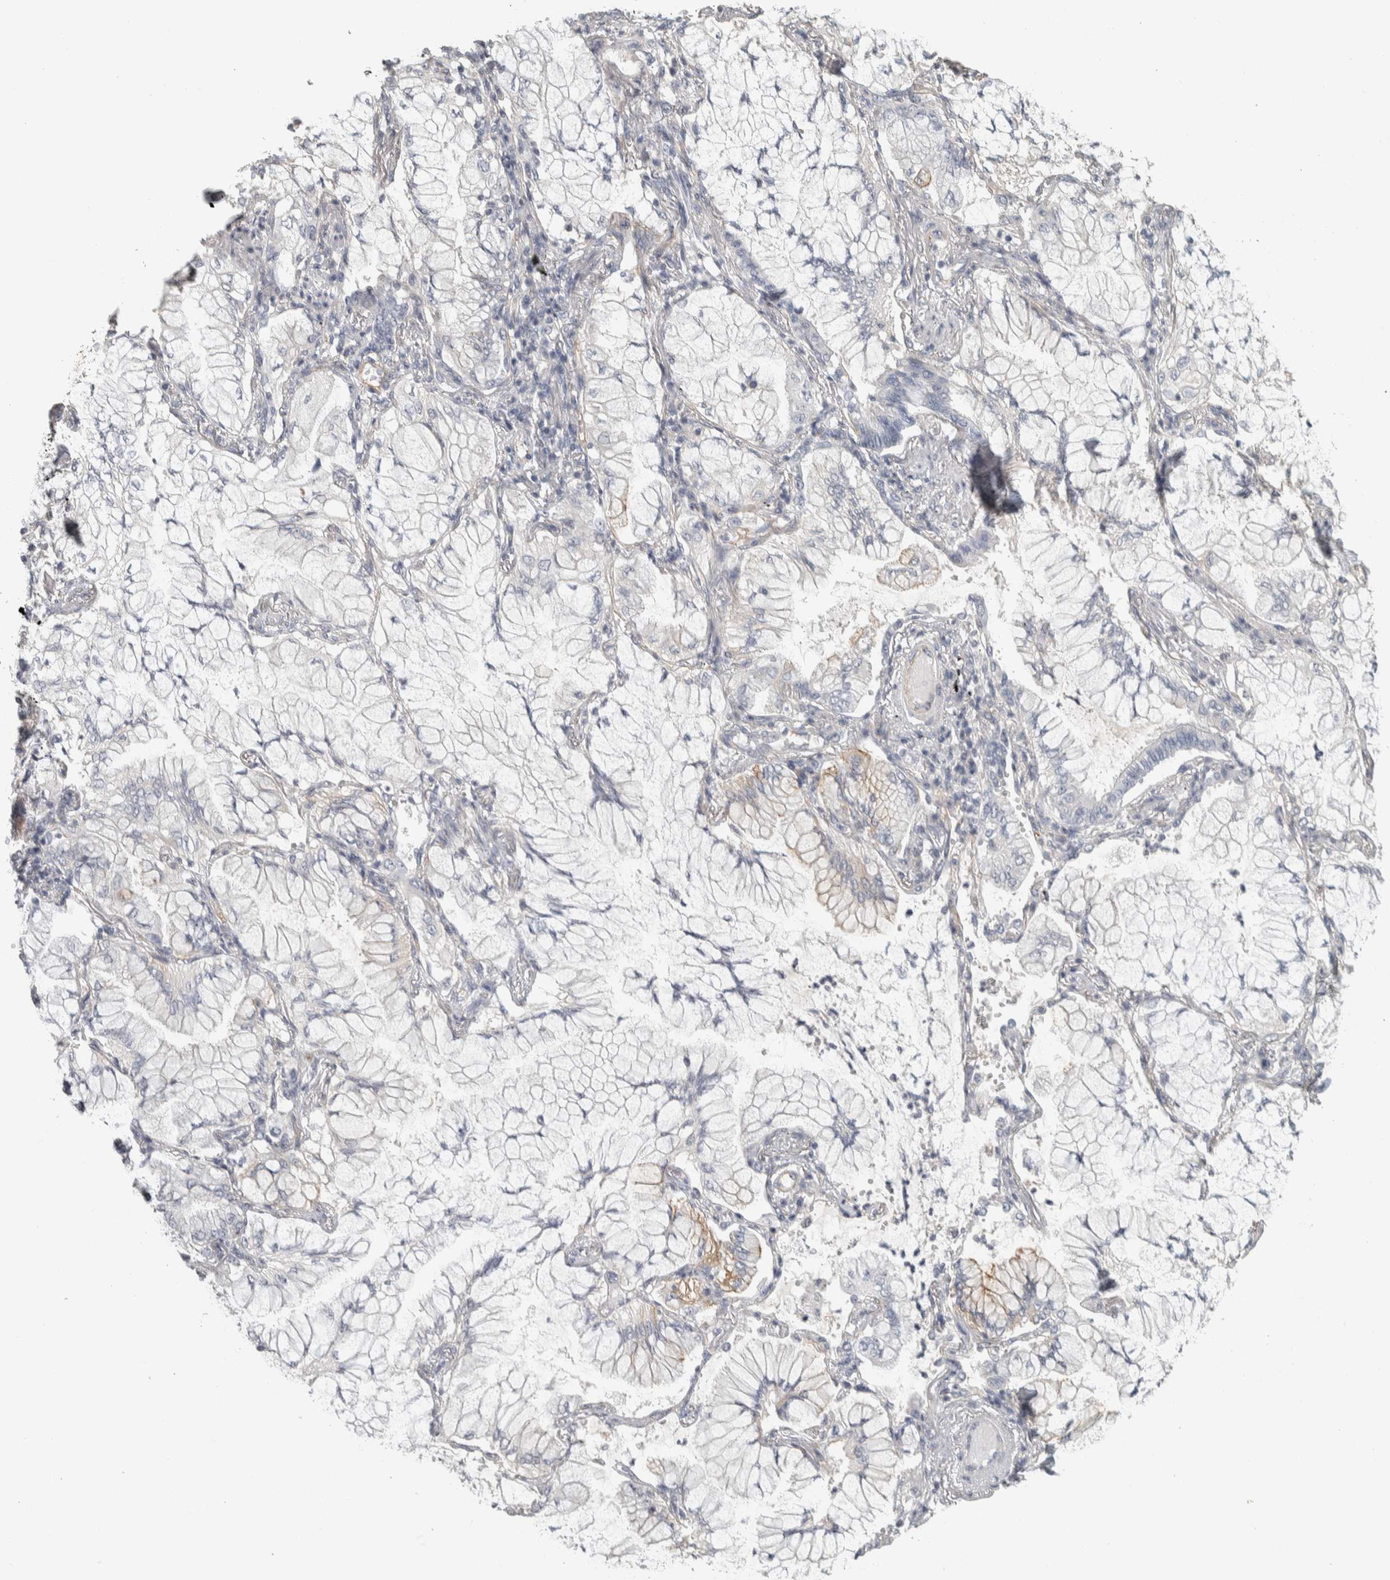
{"staining": {"intensity": "negative", "quantity": "none", "location": "none"}, "tissue": "lung cancer", "cell_type": "Tumor cells", "image_type": "cancer", "snomed": [{"axis": "morphology", "description": "Adenocarcinoma, NOS"}, {"axis": "topography", "description": "Lung"}], "caption": "The immunohistochemistry (IHC) histopathology image has no significant staining in tumor cells of lung cancer (adenocarcinoma) tissue.", "gene": "DCAF10", "patient": {"sex": "female", "age": 70}}